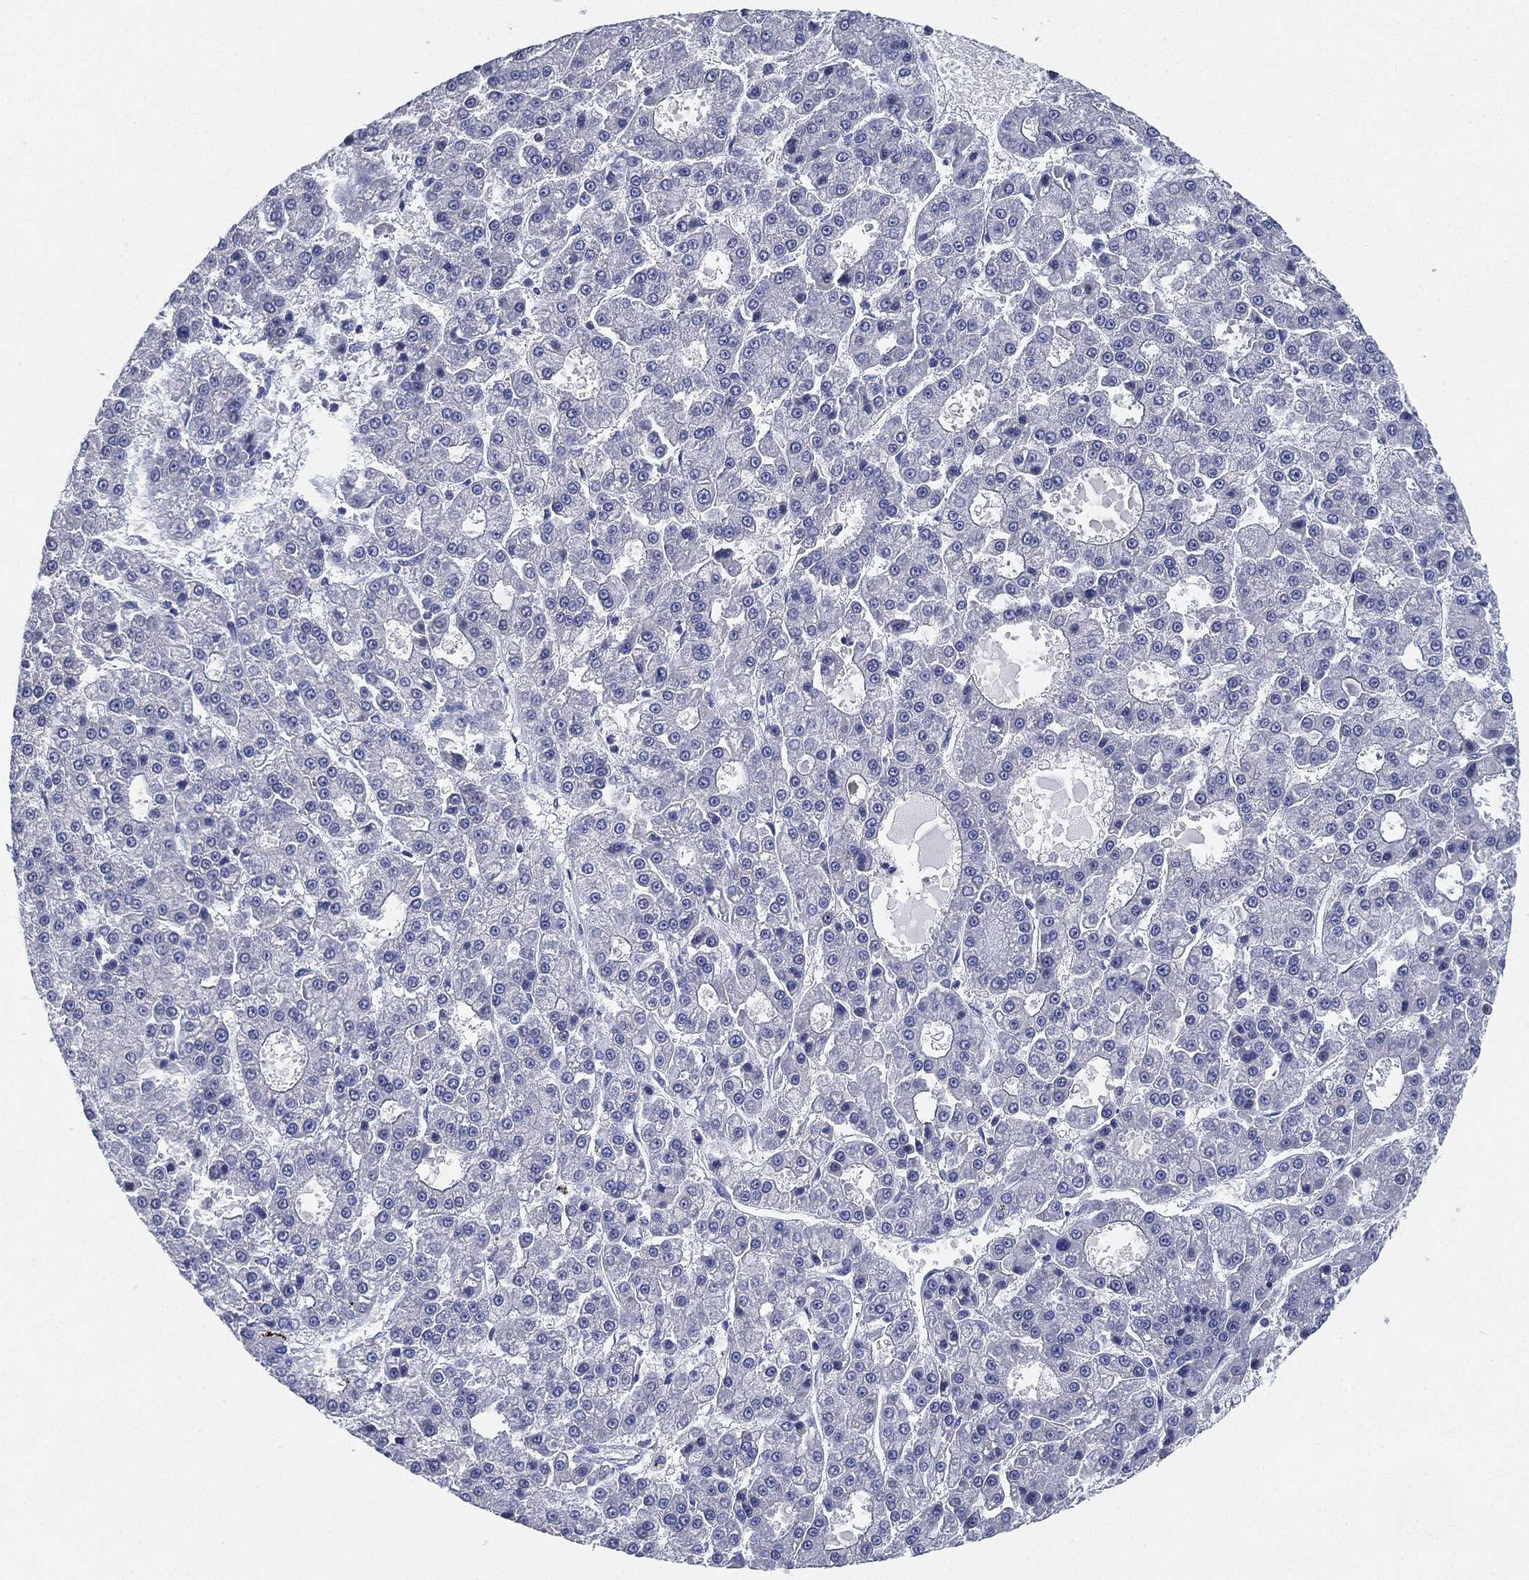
{"staining": {"intensity": "negative", "quantity": "none", "location": "none"}, "tissue": "liver cancer", "cell_type": "Tumor cells", "image_type": "cancer", "snomed": [{"axis": "morphology", "description": "Carcinoma, Hepatocellular, NOS"}, {"axis": "topography", "description": "Liver"}], "caption": "The histopathology image exhibits no significant staining in tumor cells of hepatocellular carcinoma (liver). (Brightfield microscopy of DAB (3,3'-diaminobenzidine) IHC at high magnification).", "gene": "IYD", "patient": {"sex": "male", "age": 70}}